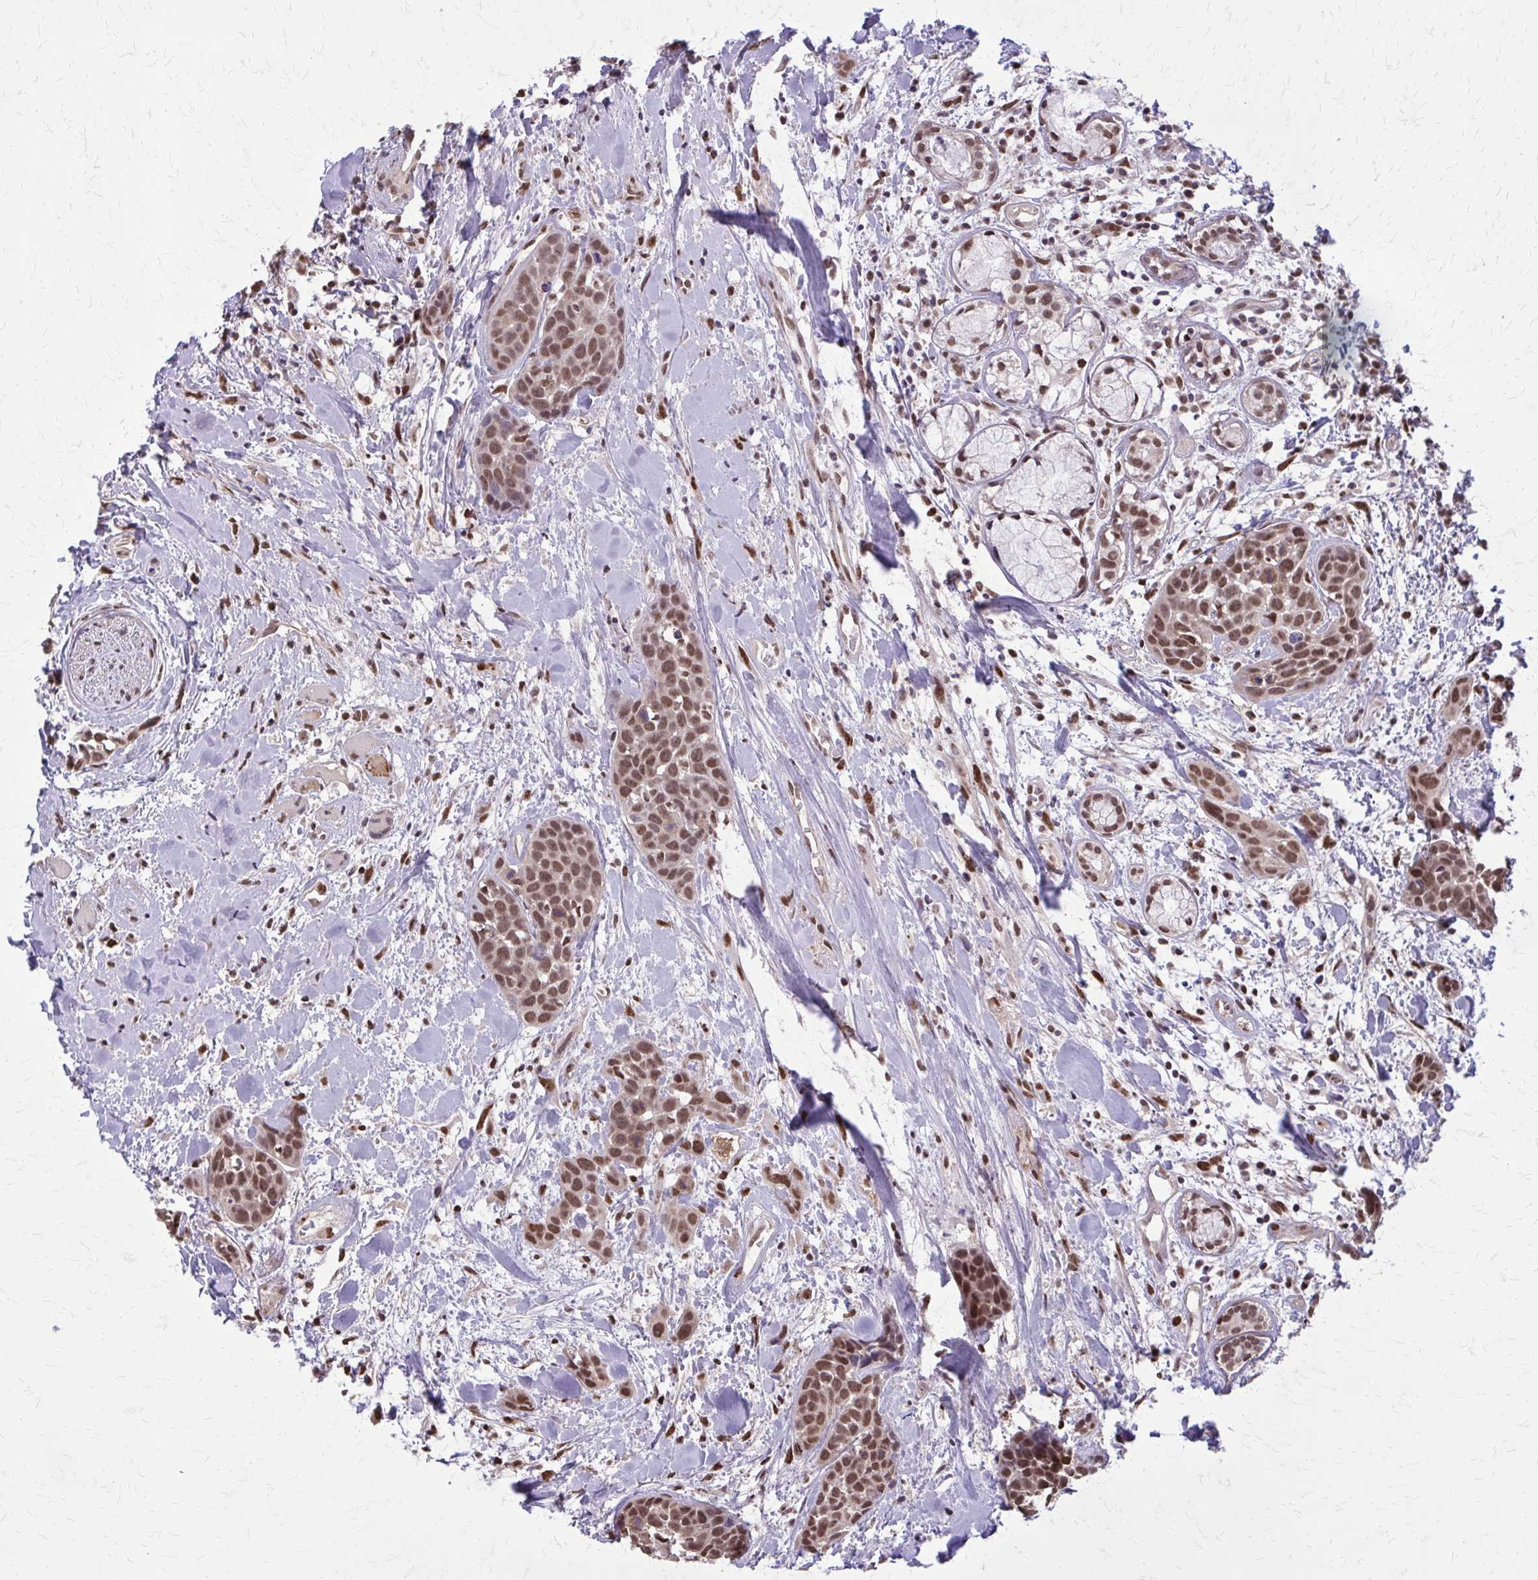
{"staining": {"intensity": "moderate", "quantity": ">75%", "location": "nuclear"}, "tissue": "head and neck cancer", "cell_type": "Tumor cells", "image_type": "cancer", "snomed": [{"axis": "morphology", "description": "Squamous cell carcinoma, NOS"}, {"axis": "topography", "description": "Head-Neck"}], "caption": "The photomicrograph displays immunohistochemical staining of squamous cell carcinoma (head and neck). There is moderate nuclear staining is identified in about >75% of tumor cells. Nuclei are stained in blue.", "gene": "TTF1", "patient": {"sex": "female", "age": 50}}